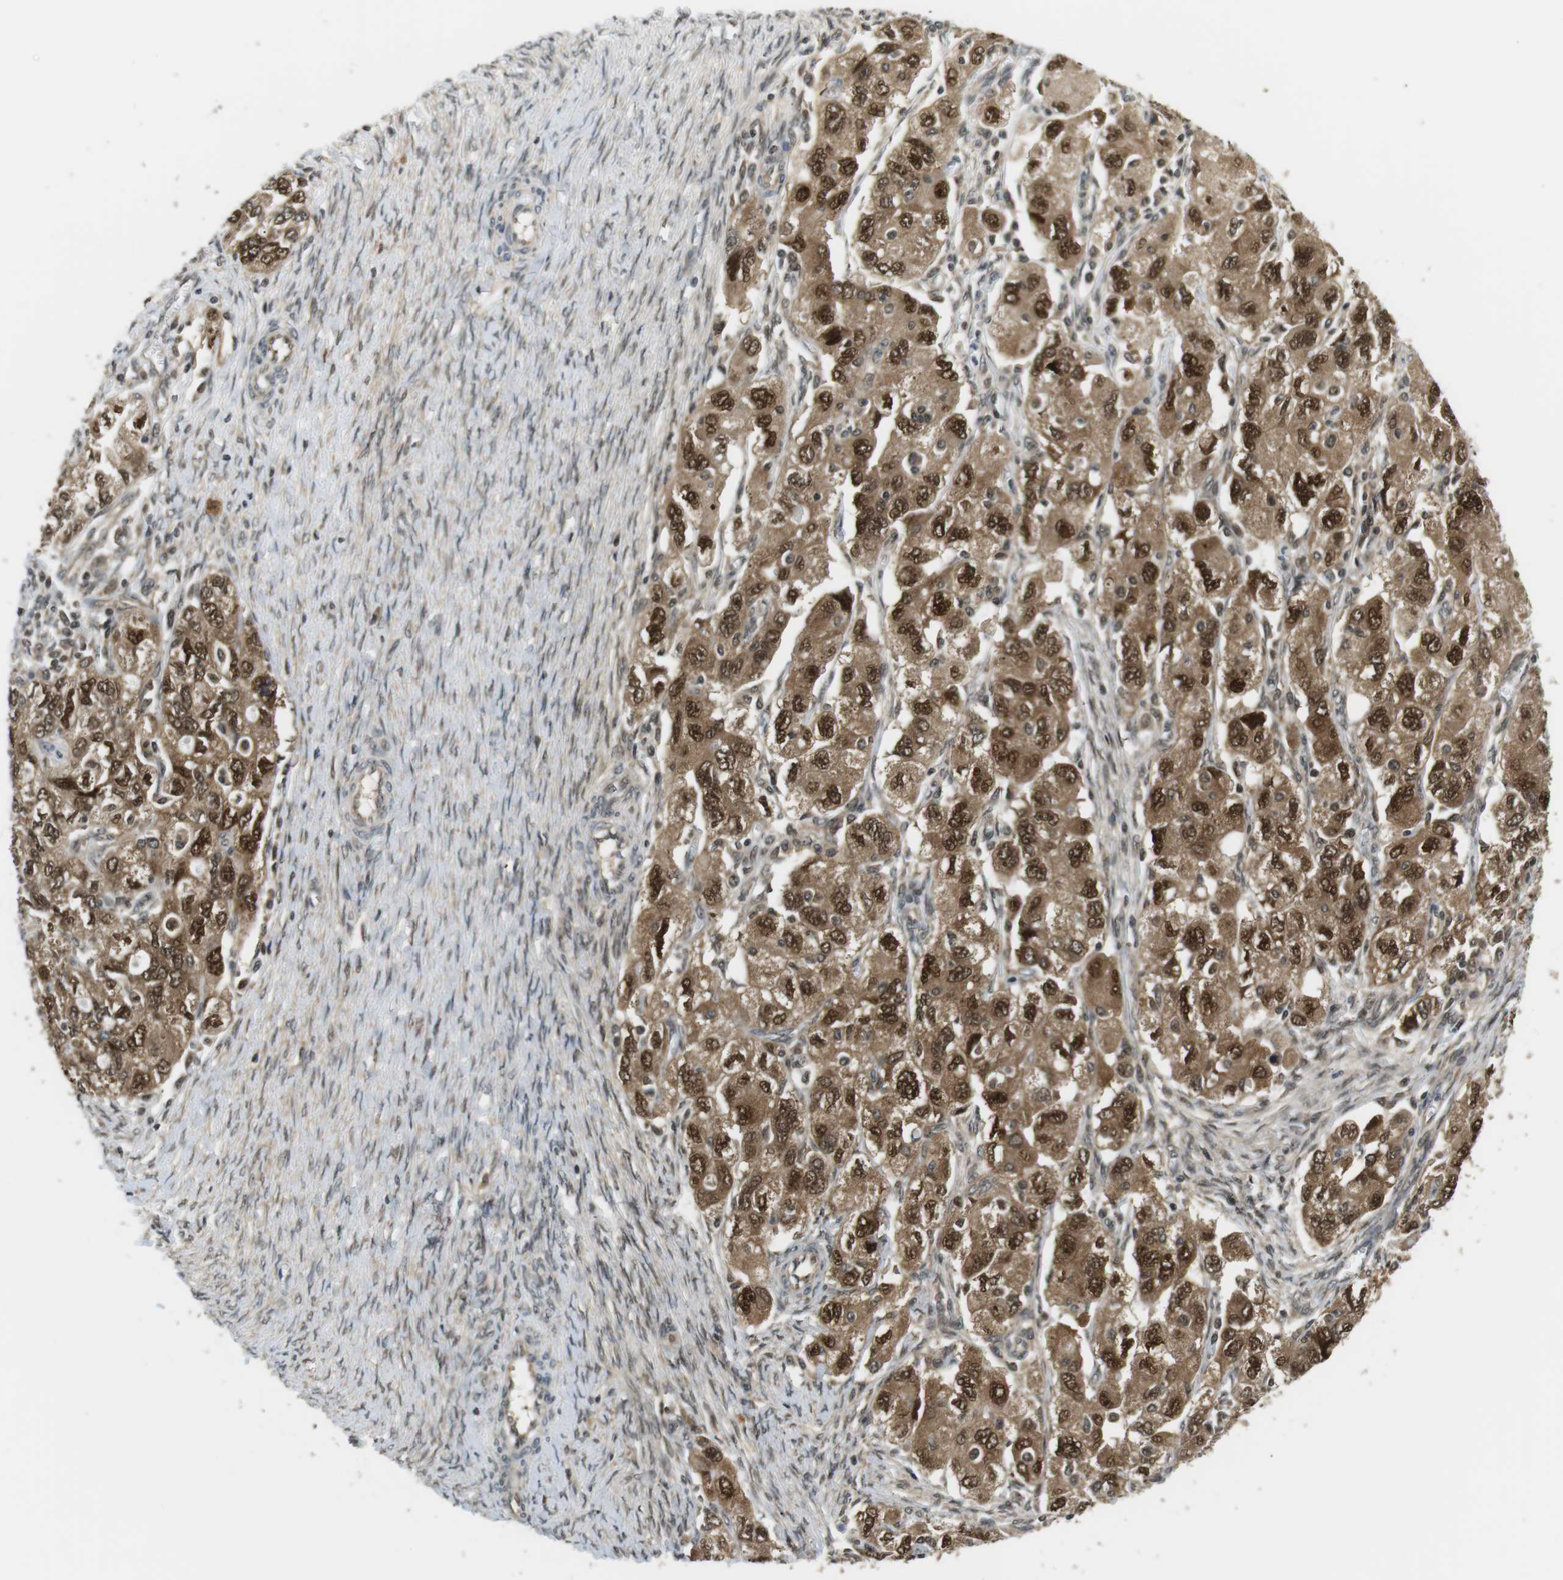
{"staining": {"intensity": "strong", "quantity": ">75%", "location": "cytoplasmic/membranous,nuclear"}, "tissue": "ovarian cancer", "cell_type": "Tumor cells", "image_type": "cancer", "snomed": [{"axis": "morphology", "description": "Carcinoma, NOS"}, {"axis": "morphology", "description": "Cystadenocarcinoma, serous, NOS"}, {"axis": "topography", "description": "Ovary"}], "caption": "Ovarian cancer (serous cystadenocarcinoma) was stained to show a protein in brown. There is high levels of strong cytoplasmic/membranous and nuclear expression in about >75% of tumor cells.", "gene": "CSNK2B", "patient": {"sex": "female", "age": 69}}